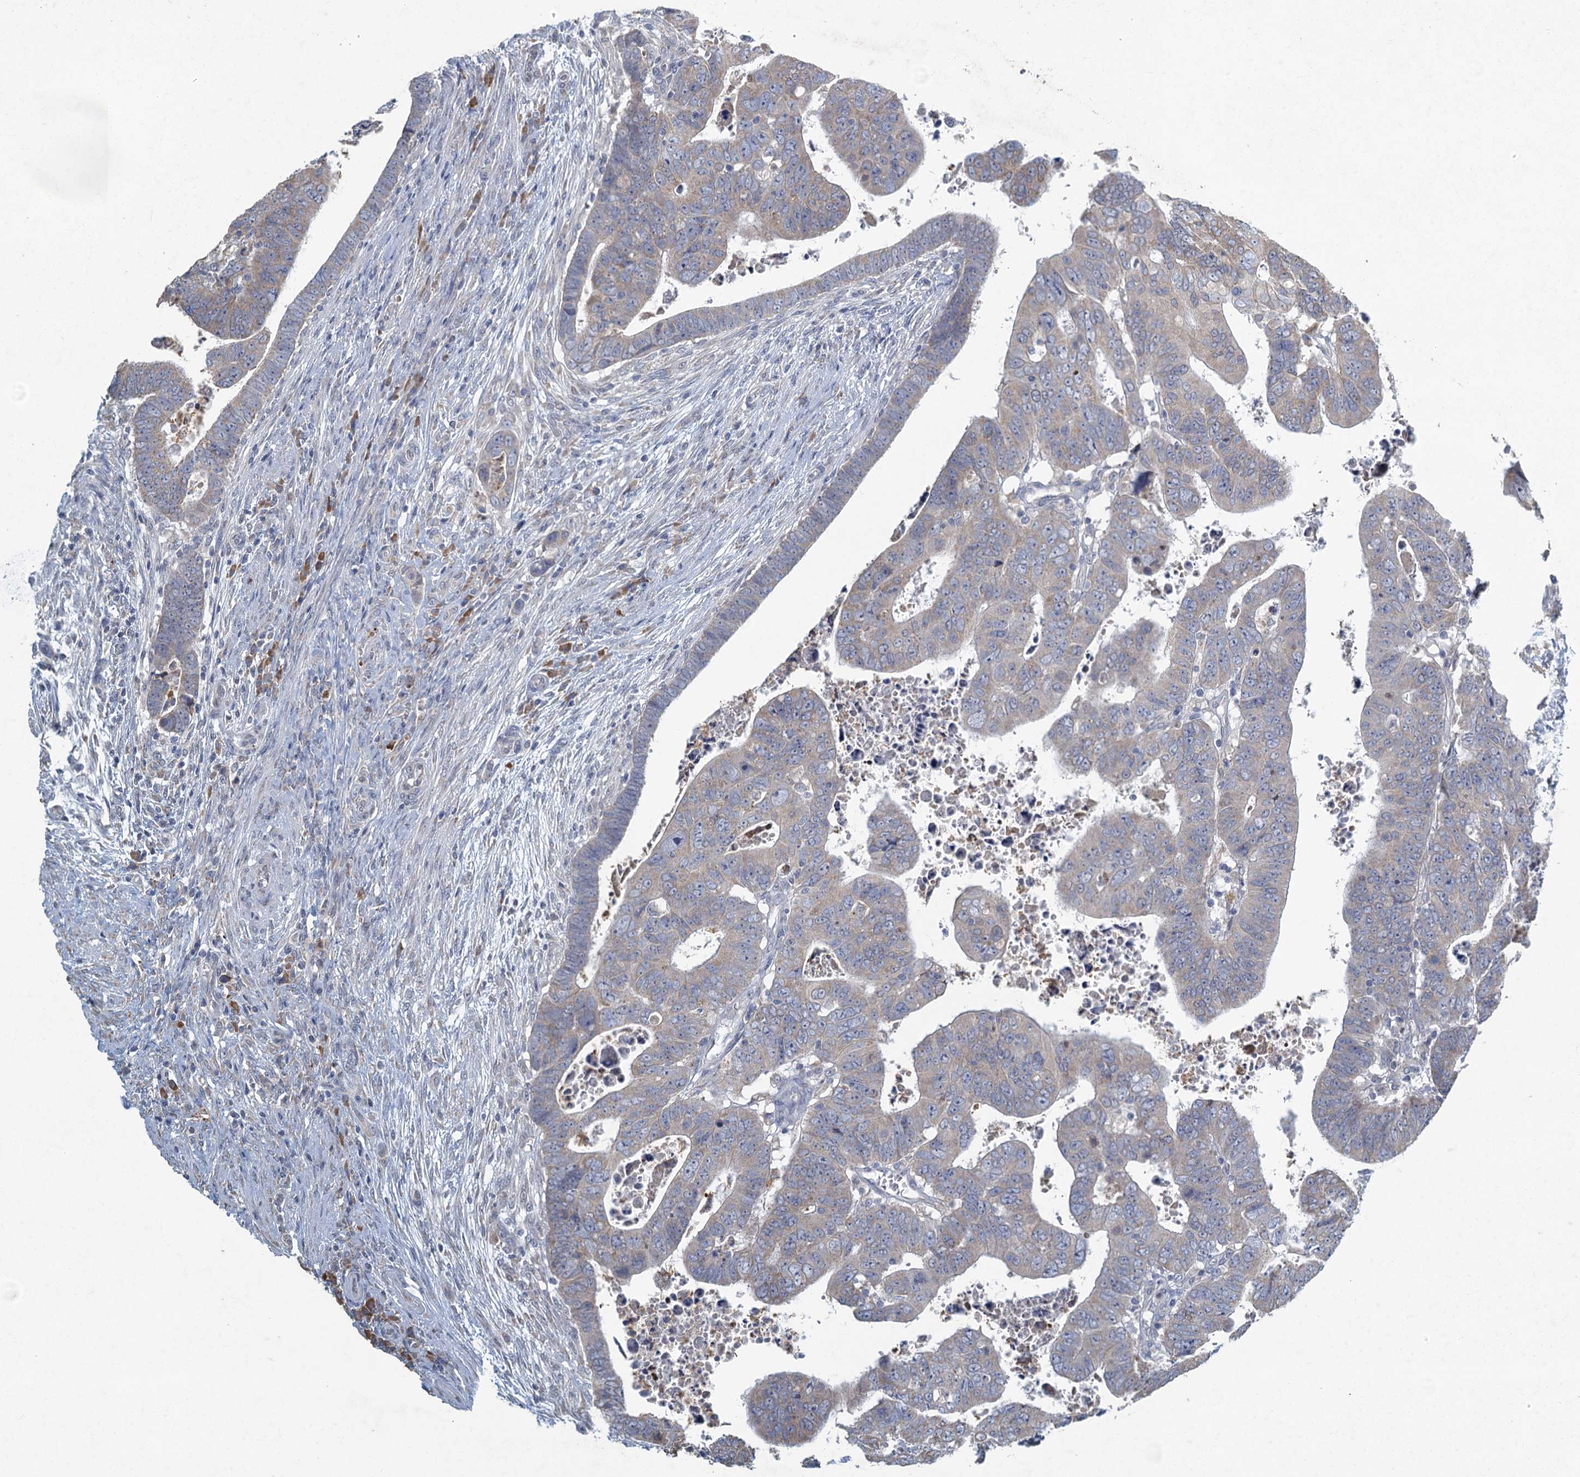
{"staining": {"intensity": "weak", "quantity": "25%-75%", "location": "cytoplasmic/membranous"}, "tissue": "colorectal cancer", "cell_type": "Tumor cells", "image_type": "cancer", "snomed": [{"axis": "morphology", "description": "Normal tissue, NOS"}, {"axis": "morphology", "description": "Adenocarcinoma, NOS"}, {"axis": "topography", "description": "Rectum"}], "caption": "This is an image of immunohistochemistry staining of colorectal adenocarcinoma, which shows weak staining in the cytoplasmic/membranous of tumor cells.", "gene": "TEX35", "patient": {"sex": "female", "age": 65}}